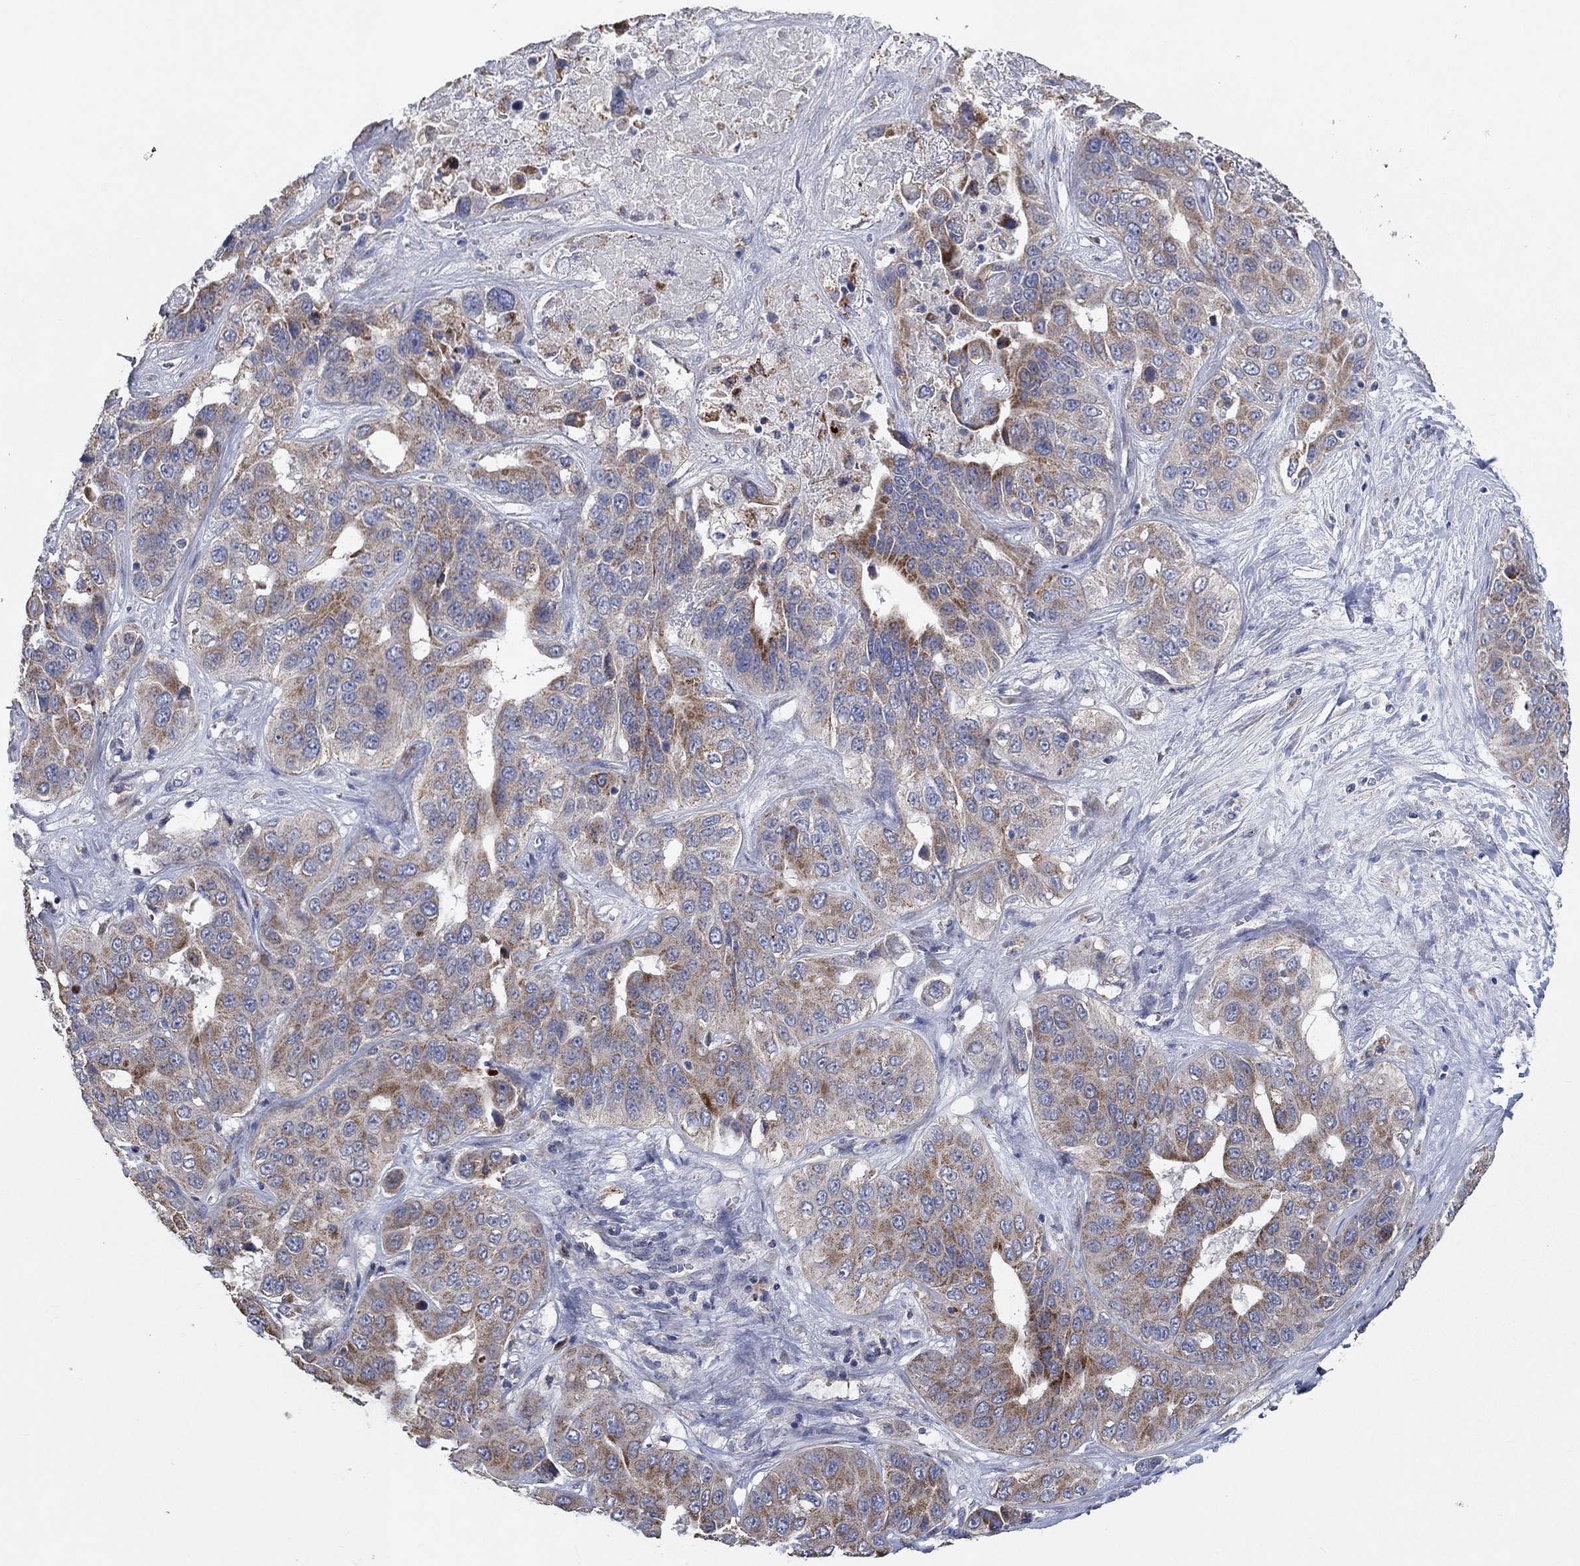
{"staining": {"intensity": "moderate", "quantity": ">75%", "location": "cytoplasmic/membranous"}, "tissue": "liver cancer", "cell_type": "Tumor cells", "image_type": "cancer", "snomed": [{"axis": "morphology", "description": "Cholangiocarcinoma"}, {"axis": "topography", "description": "Liver"}], "caption": "A micrograph of cholangiocarcinoma (liver) stained for a protein displays moderate cytoplasmic/membranous brown staining in tumor cells.", "gene": "UGT8", "patient": {"sex": "female", "age": 52}}